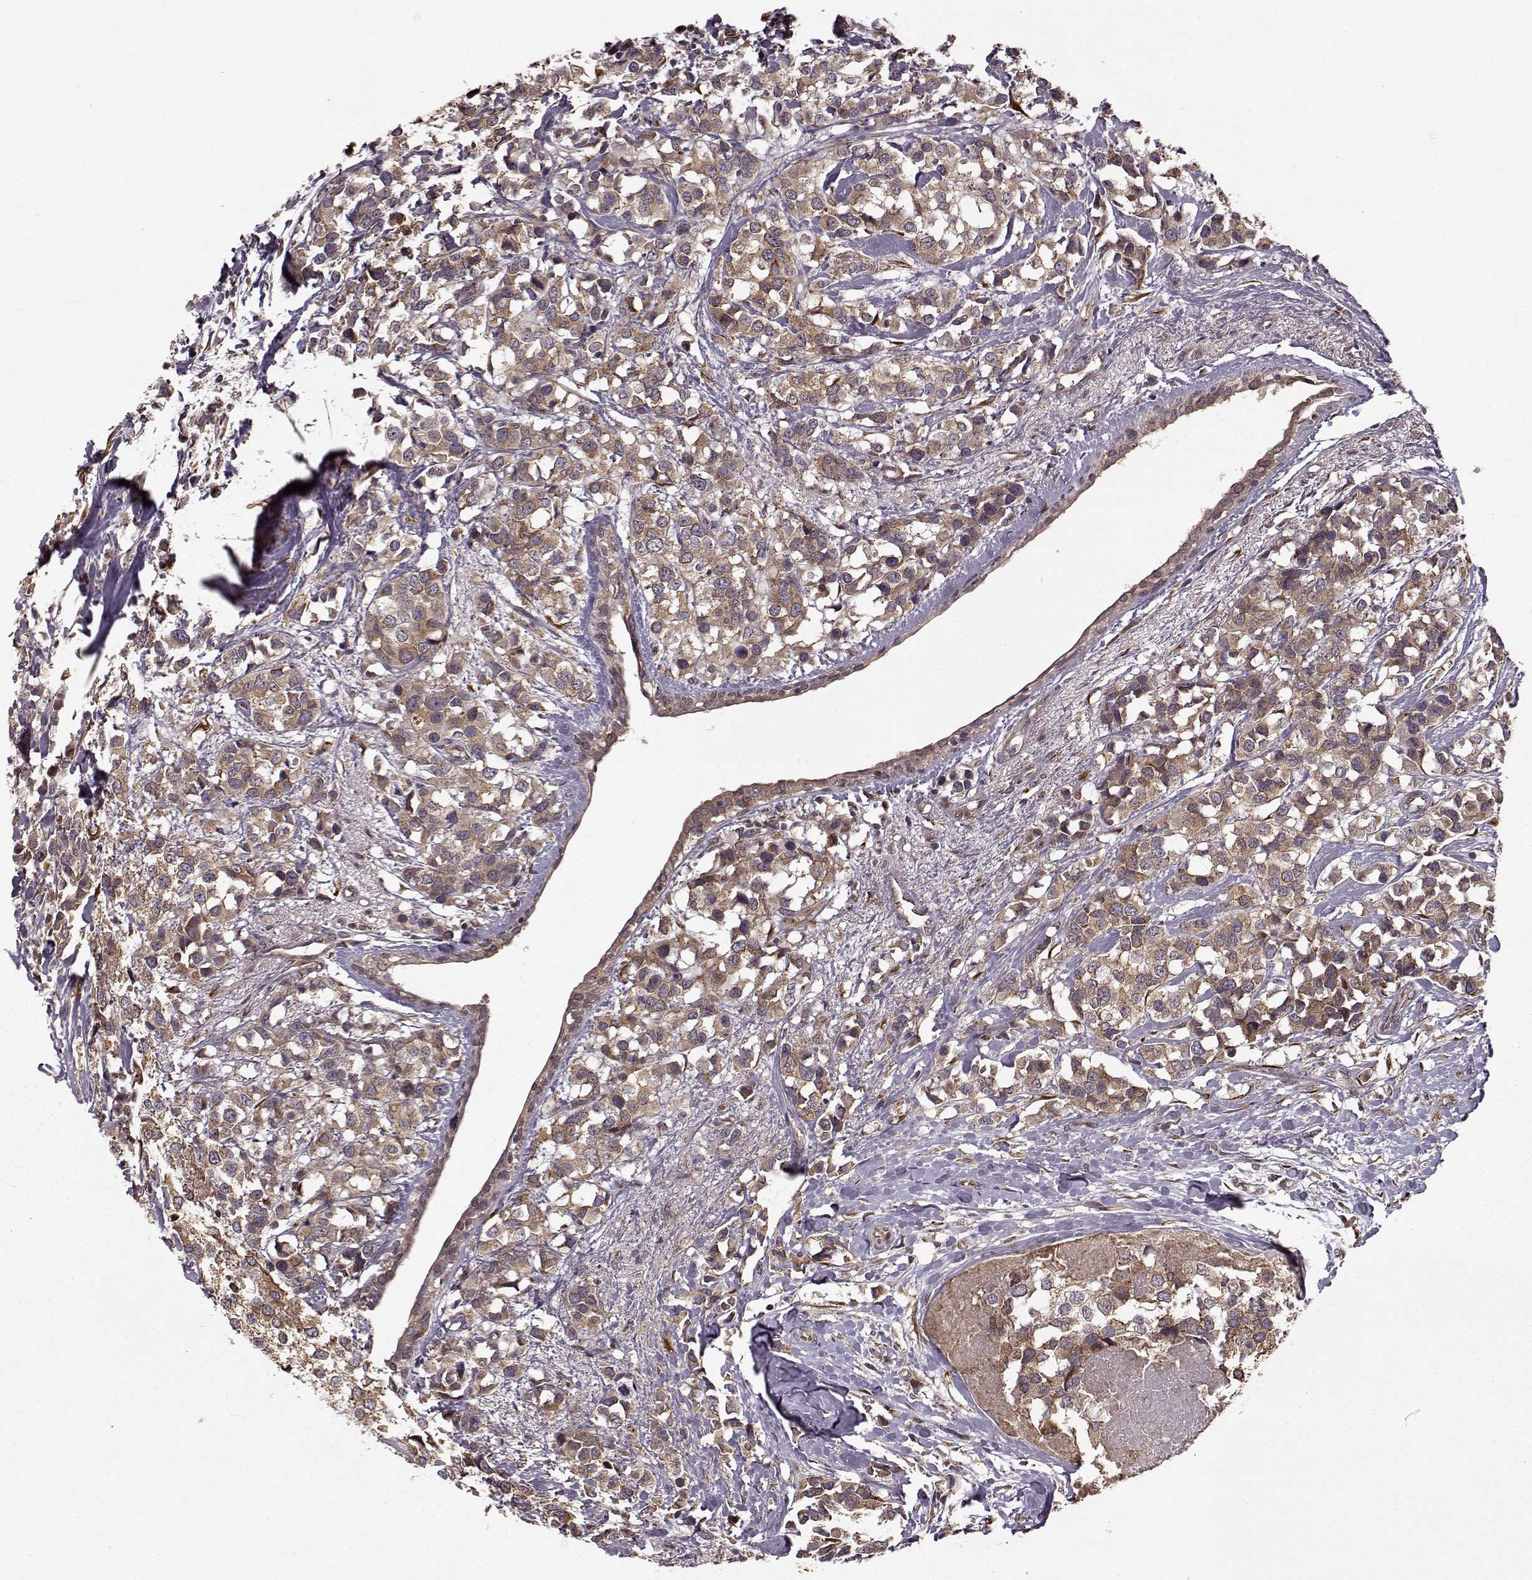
{"staining": {"intensity": "weak", "quantity": ">75%", "location": "cytoplasmic/membranous"}, "tissue": "breast cancer", "cell_type": "Tumor cells", "image_type": "cancer", "snomed": [{"axis": "morphology", "description": "Lobular carcinoma"}, {"axis": "topography", "description": "Breast"}], "caption": "This photomicrograph shows immunohistochemistry staining of breast cancer (lobular carcinoma), with low weak cytoplasmic/membranous staining in approximately >75% of tumor cells.", "gene": "YIPF5", "patient": {"sex": "female", "age": 59}}